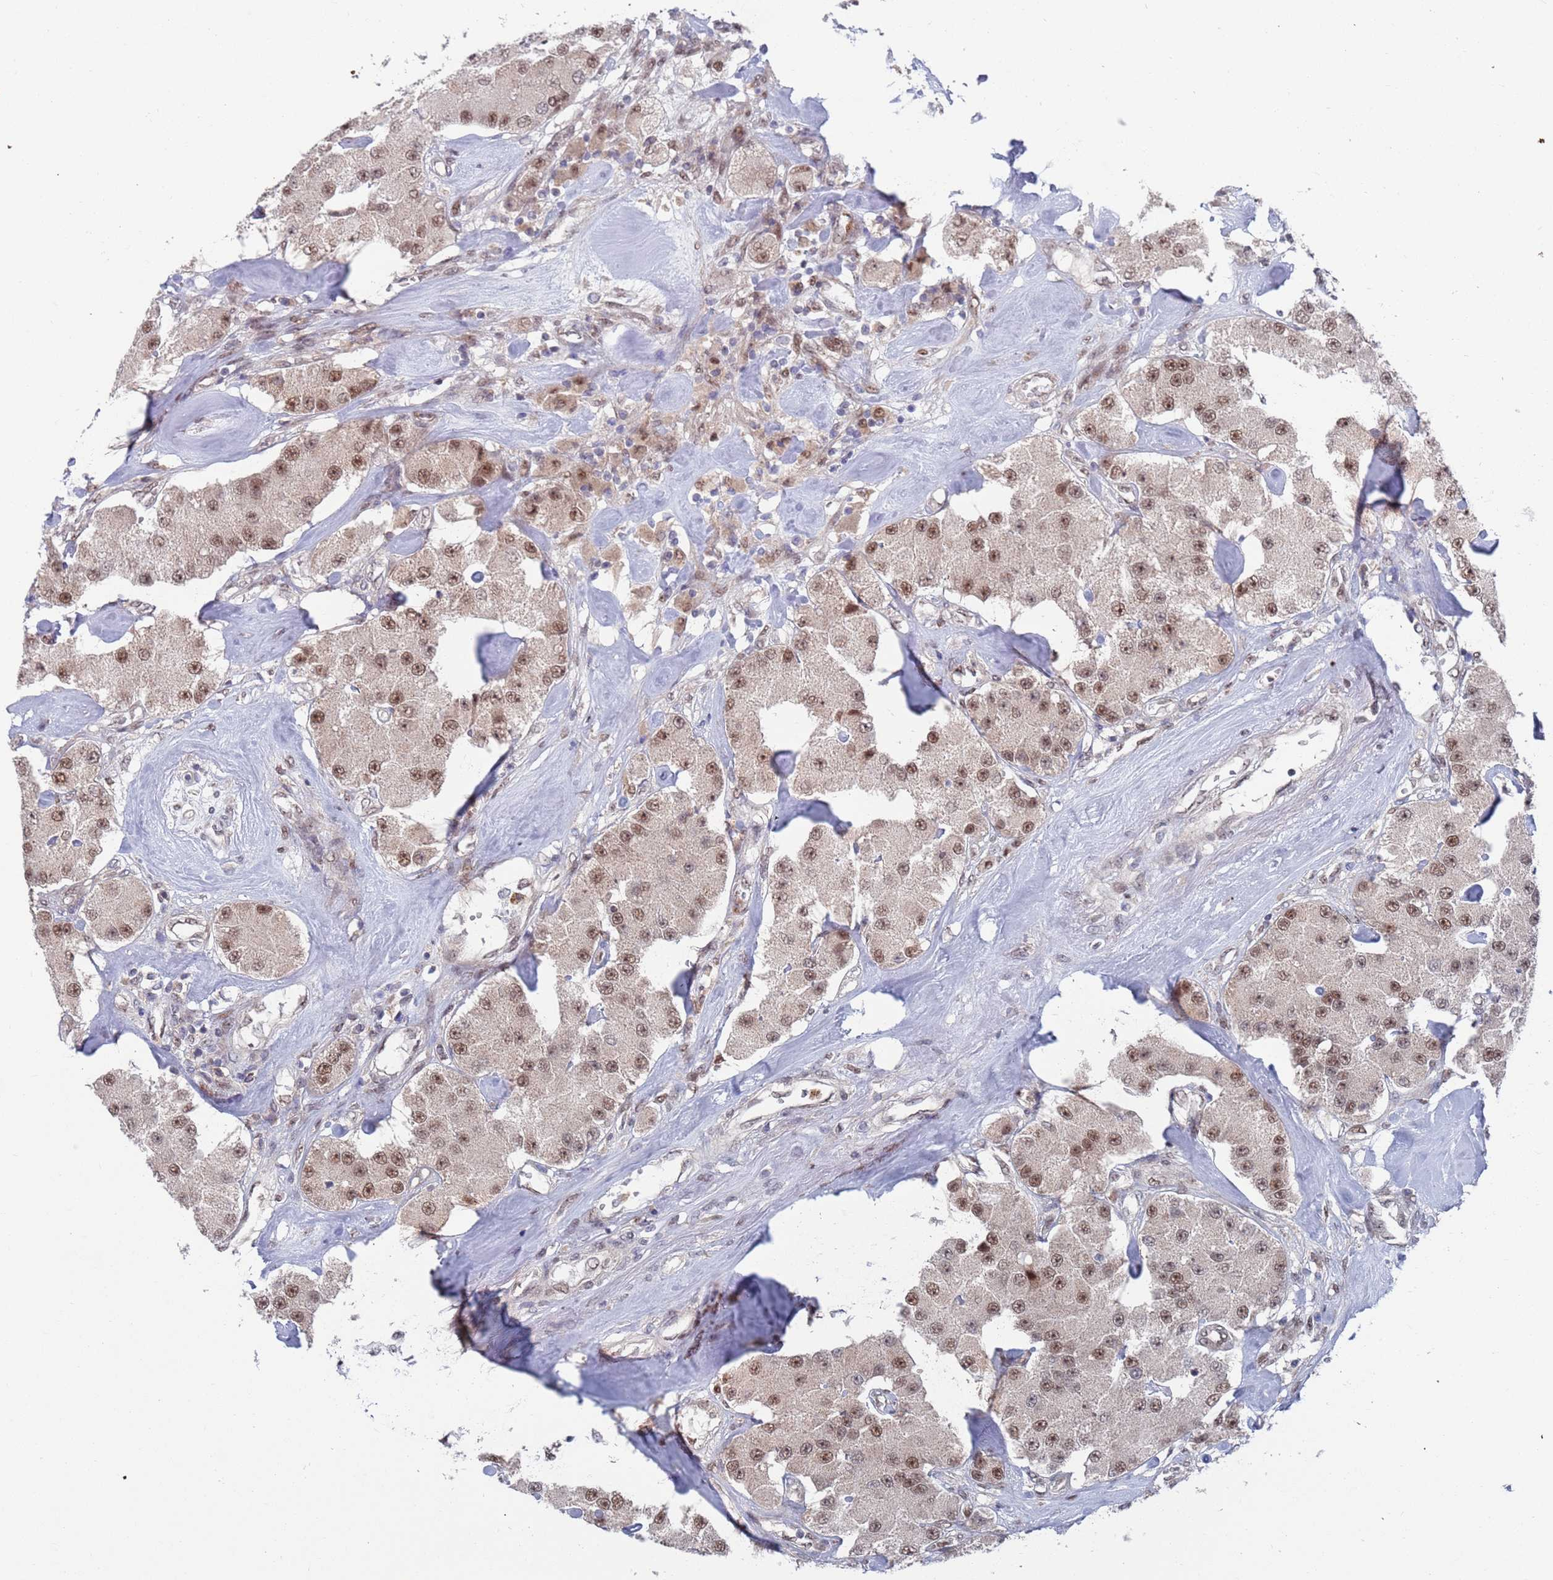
{"staining": {"intensity": "moderate", "quantity": ">75%", "location": "nuclear"}, "tissue": "carcinoid", "cell_type": "Tumor cells", "image_type": "cancer", "snomed": [{"axis": "morphology", "description": "Carcinoid, malignant, NOS"}, {"axis": "topography", "description": "Pancreas"}], "caption": "Immunohistochemical staining of carcinoid reveals medium levels of moderate nuclear protein expression in approximately >75% of tumor cells.", "gene": "RPP25", "patient": {"sex": "male", "age": 41}}